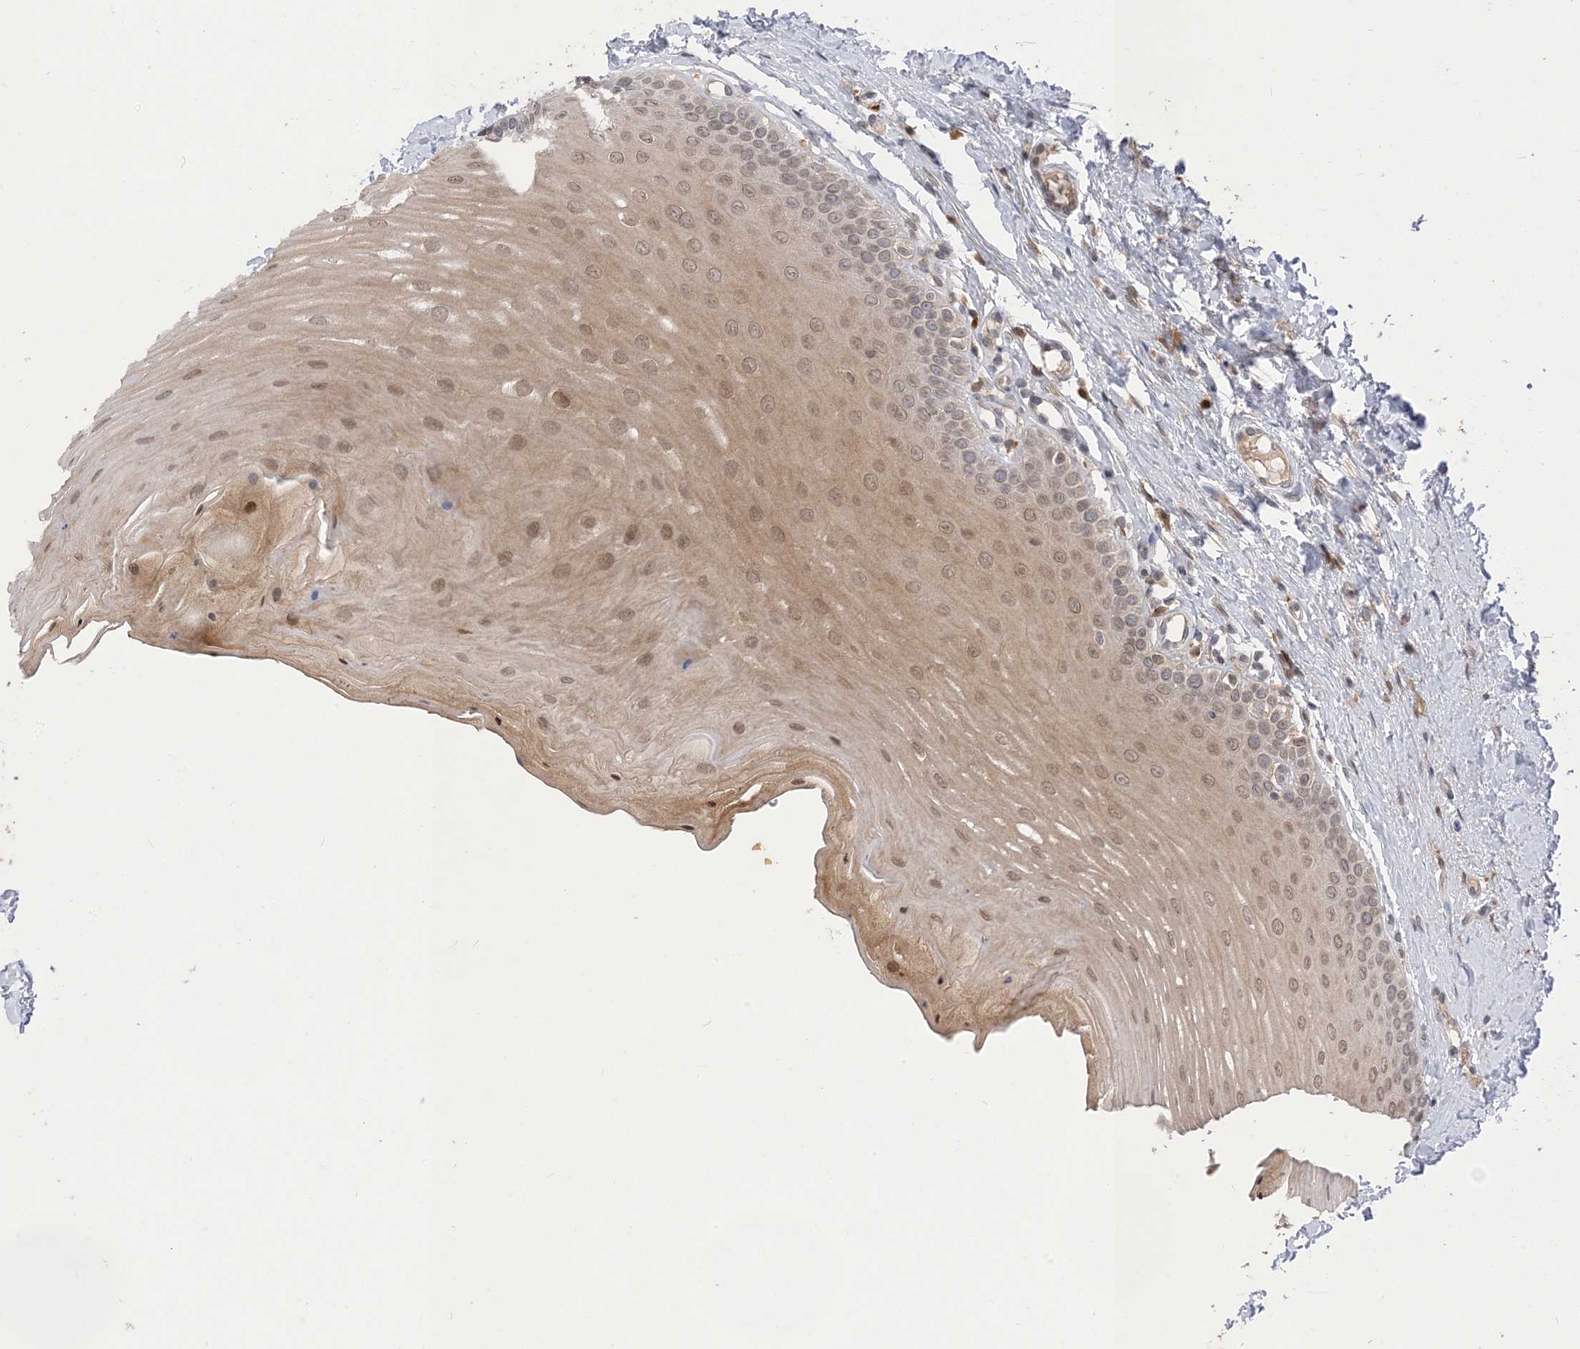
{"staining": {"intensity": "moderate", "quantity": ">75%", "location": "cytoplasmic/membranous,nuclear"}, "tissue": "oral mucosa", "cell_type": "Squamous epithelial cells", "image_type": "normal", "snomed": [{"axis": "morphology", "description": "Normal tissue, NOS"}, {"axis": "topography", "description": "Oral tissue"}], "caption": "Immunohistochemistry micrograph of benign oral mucosa: oral mucosa stained using immunohistochemistry demonstrates medium levels of moderate protein expression localized specifically in the cytoplasmic/membranous,nuclear of squamous epithelial cells, appearing as a cytoplasmic/membranous,nuclear brown color.", "gene": "NAGK", "patient": {"sex": "female", "age": 39}}